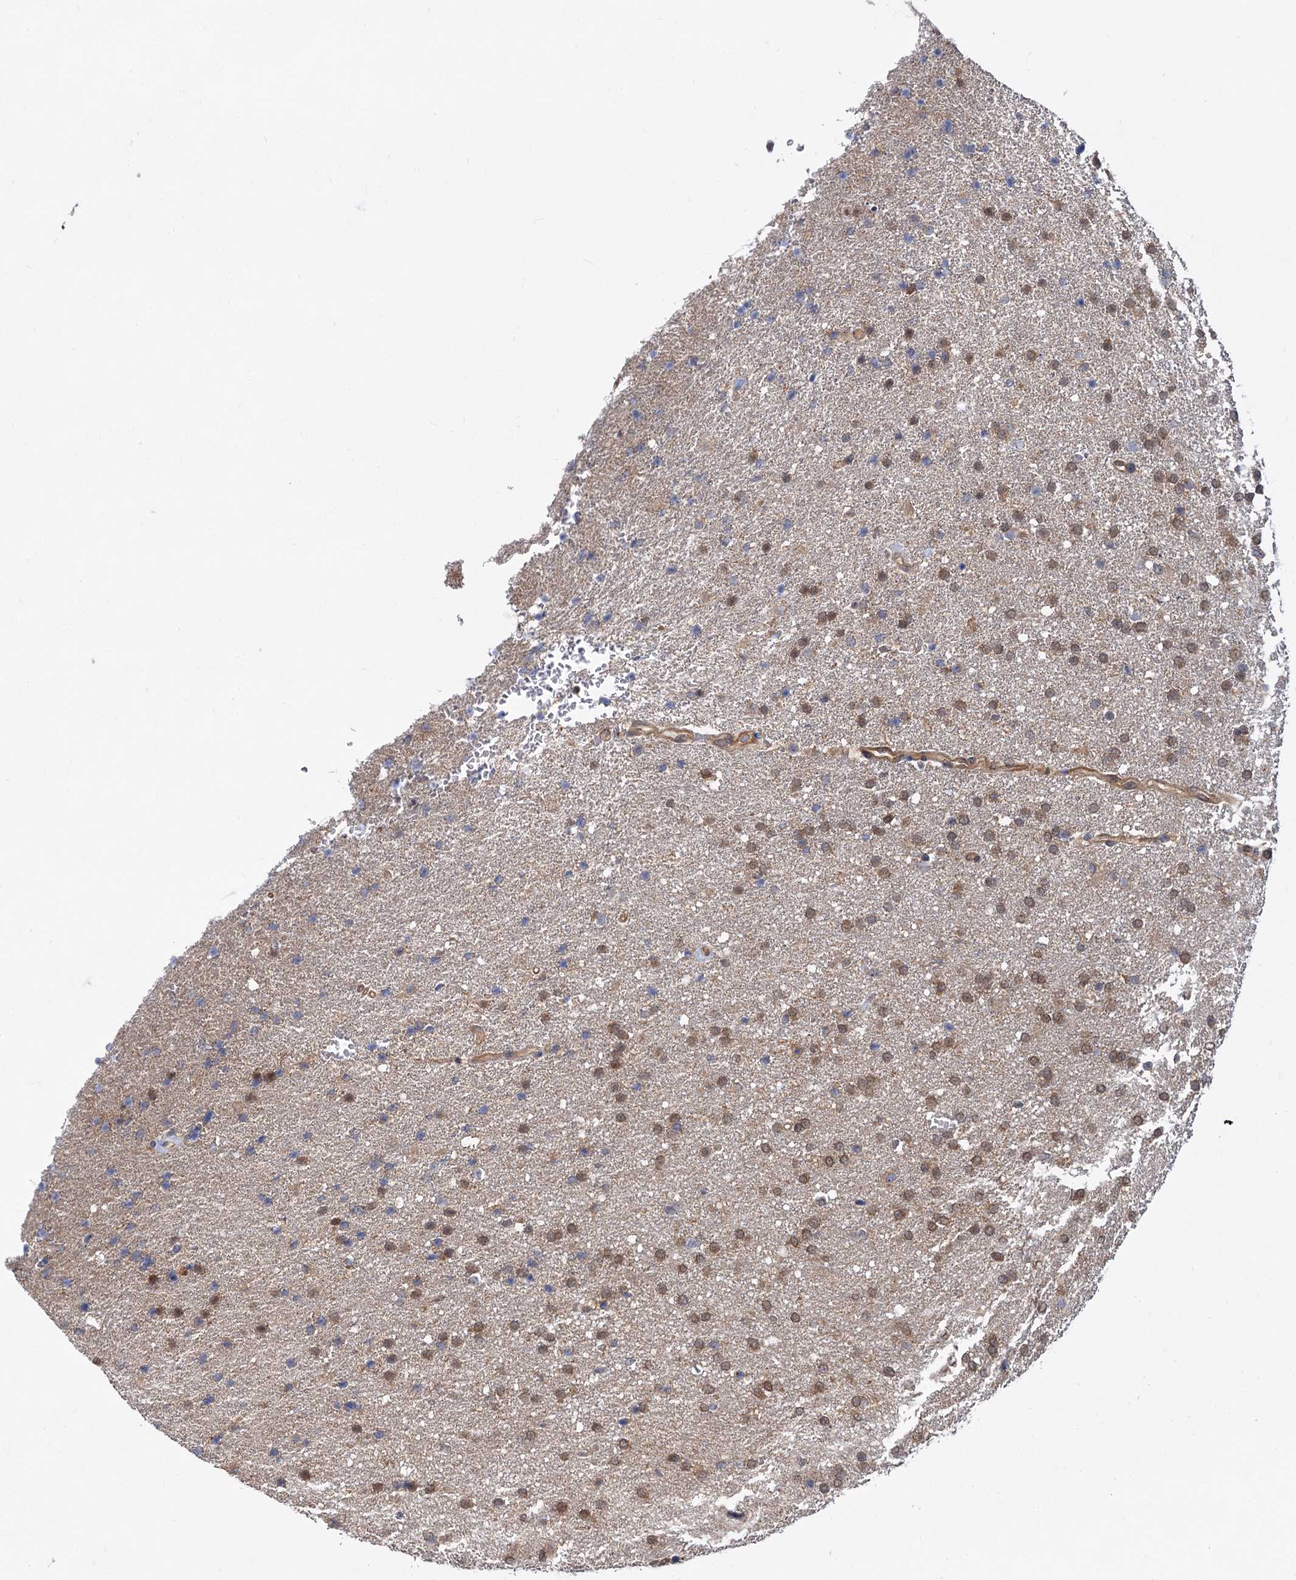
{"staining": {"intensity": "moderate", "quantity": "25%-75%", "location": "cytoplasmic/membranous,nuclear"}, "tissue": "glioma", "cell_type": "Tumor cells", "image_type": "cancer", "snomed": [{"axis": "morphology", "description": "Glioma, malignant, High grade"}, {"axis": "topography", "description": "Brain"}], "caption": "Brown immunohistochemical staining in glioma displays moderate cytoplasmic/membranous and nuclear staining in about 25%-75% of tumor cells.", "gene": "SNX15", "patient": {"sex": "male", "age": 72}}